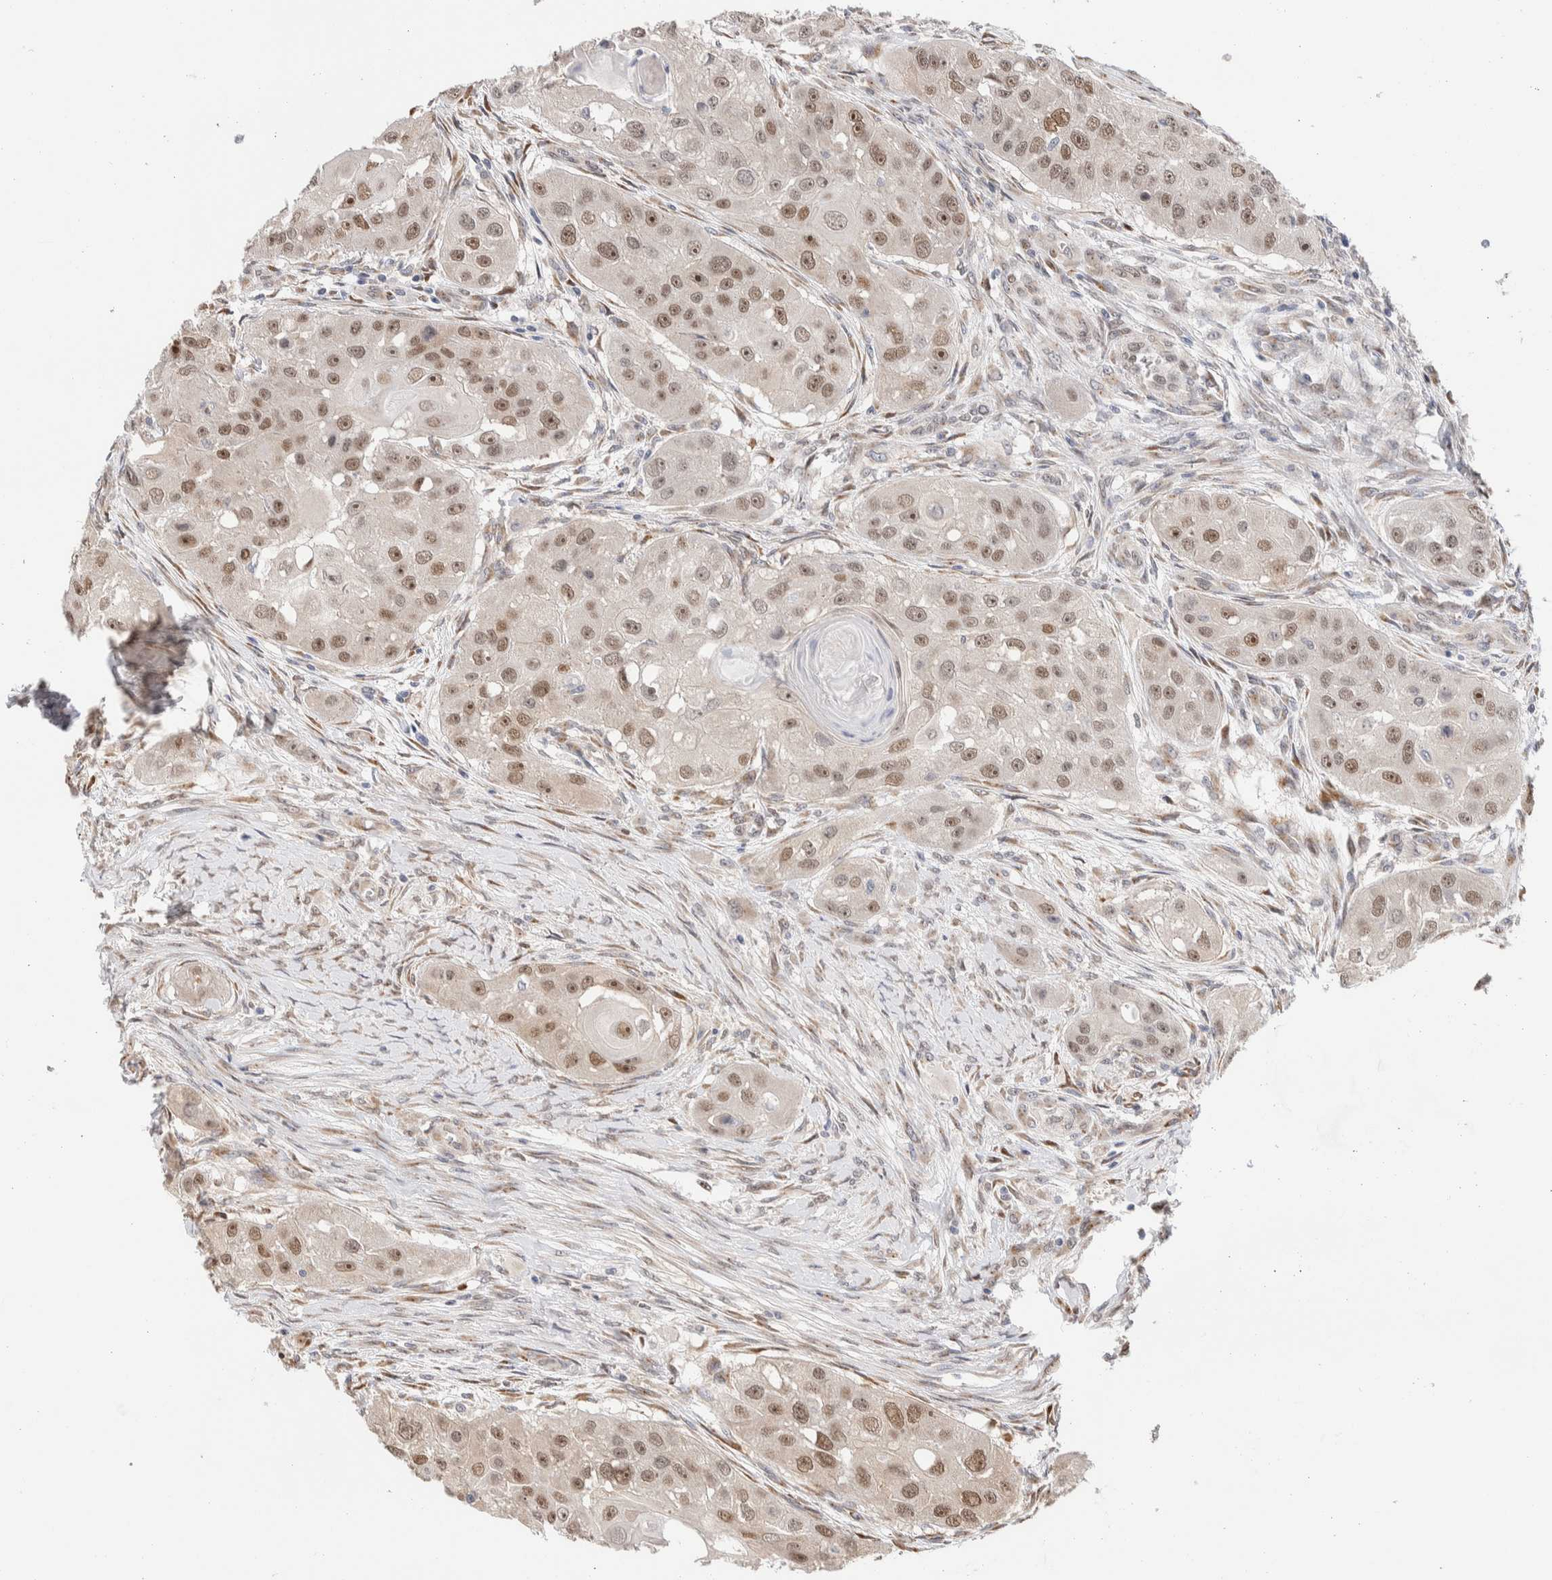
{"staining": {"intensity": "moderate", "quantity": ">75%", "location": "nuclear"}, "tissue": "head and neck cancer", "cell_type": "Tumor cells", "image_type": "cancer", "snomed": [{"axis": "morphology", "description": "Normal tissue, NOS"}, {"axis": "morphology", "description": "Squamous cell carcinoma, NOS"}, {"axis": "topography", "description": "Skeletal muscle"}, {"axis": "topography", "description": "Head-Neck"}], "caption": "Head and neck squamous cell carcinoma stained with IHC demonstrates moderate nuclear expression in about >75% of tumor cells.", "gene": "NSMAF", "patient": {"sex": "male", "age": 51}}